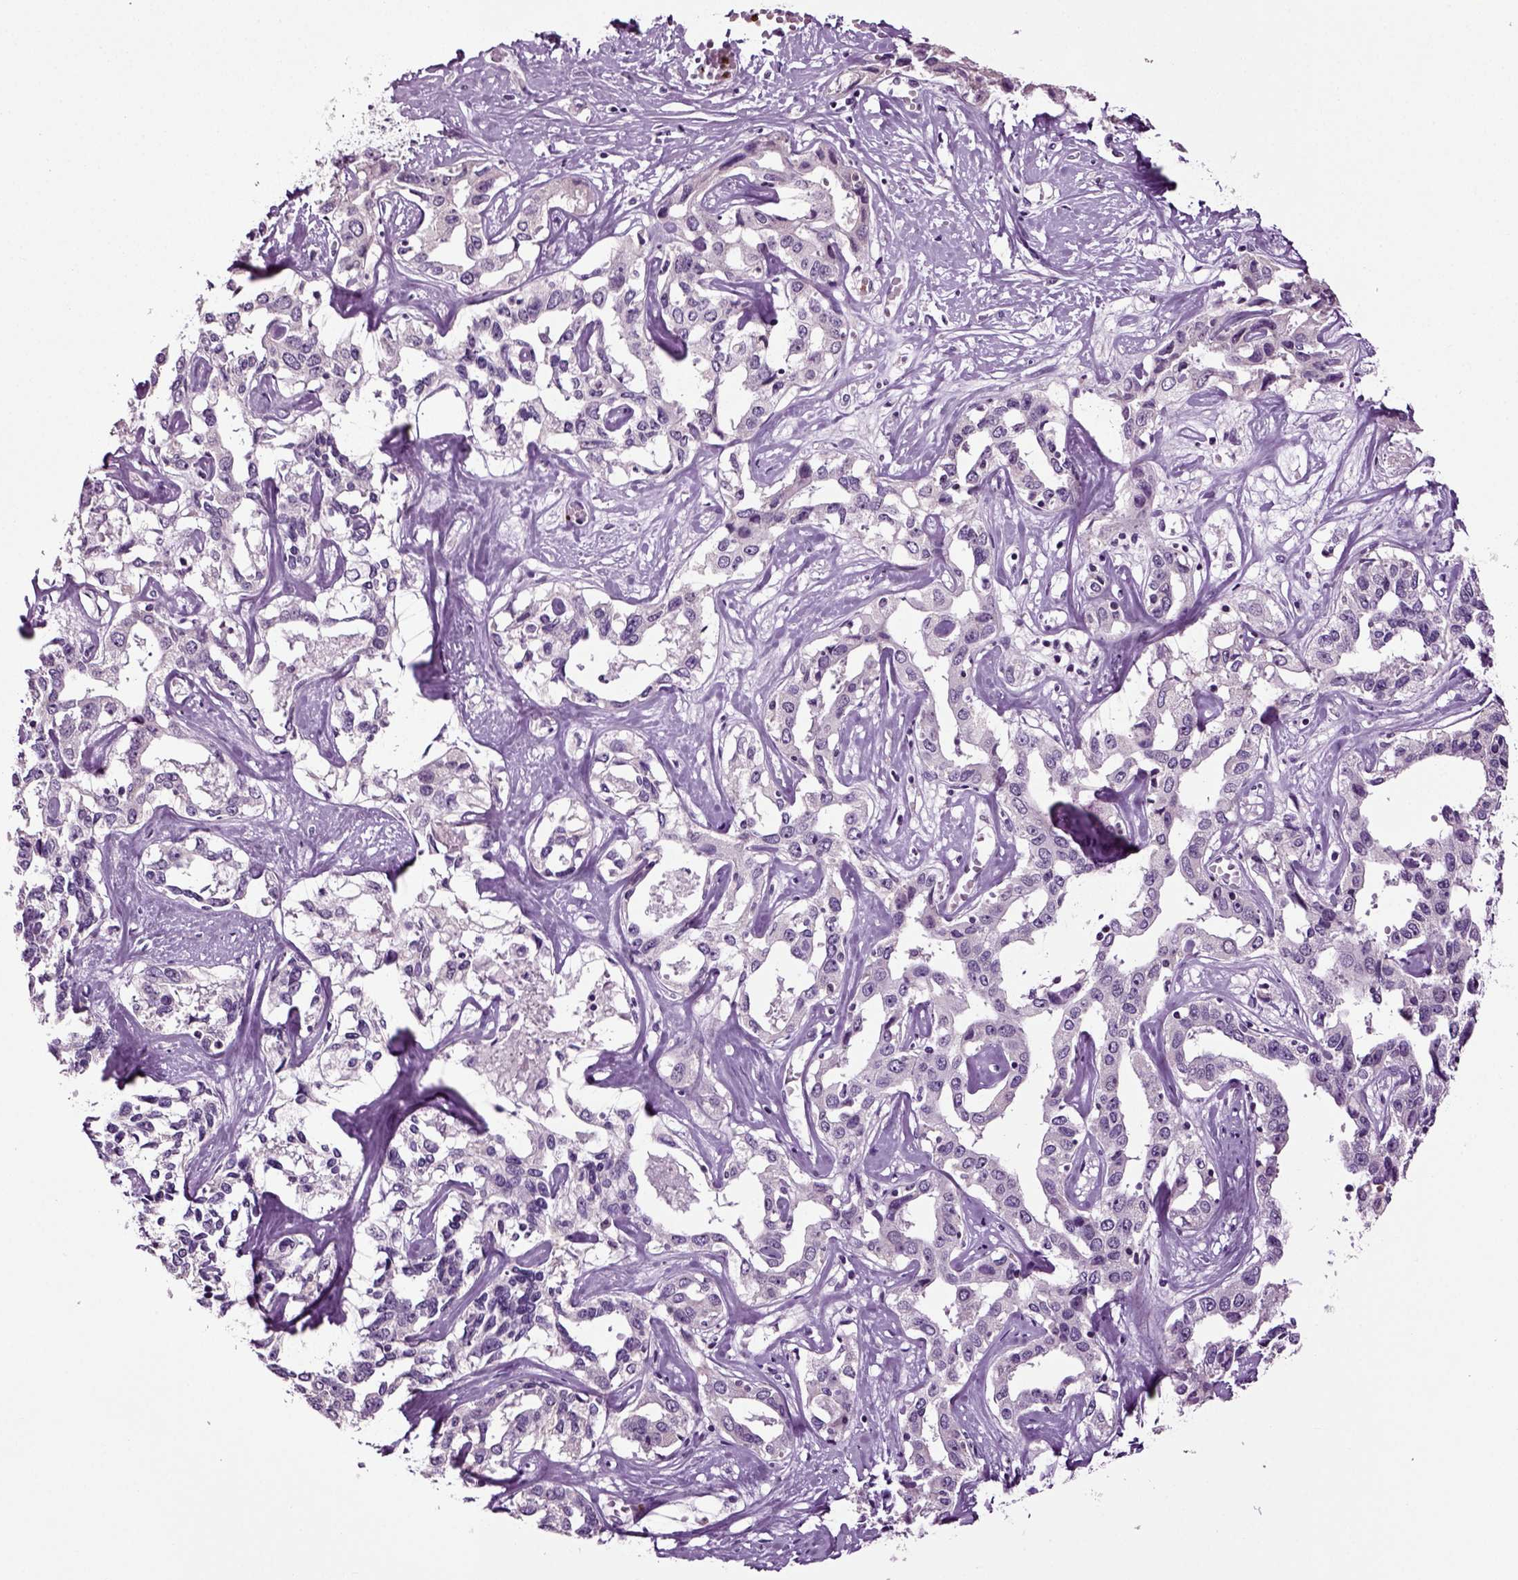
{"staining": {"intensity": "negative", "quantity": "none", "location": "none"}, "tissue": "liver cancer", "cell_type": "Tumor cells", "image_type": "cancer", "snomed": [{"axis": "morphology", "description": "Cholangiocarcinoma"}, {"axis": "topography", "description": "Liver"}], "caption": "The image displays no staining of tumor cells in cholangiocarcinoma (liver).", "gene": "SPATA17", "patient": {"sex": "male", "age": 59}}